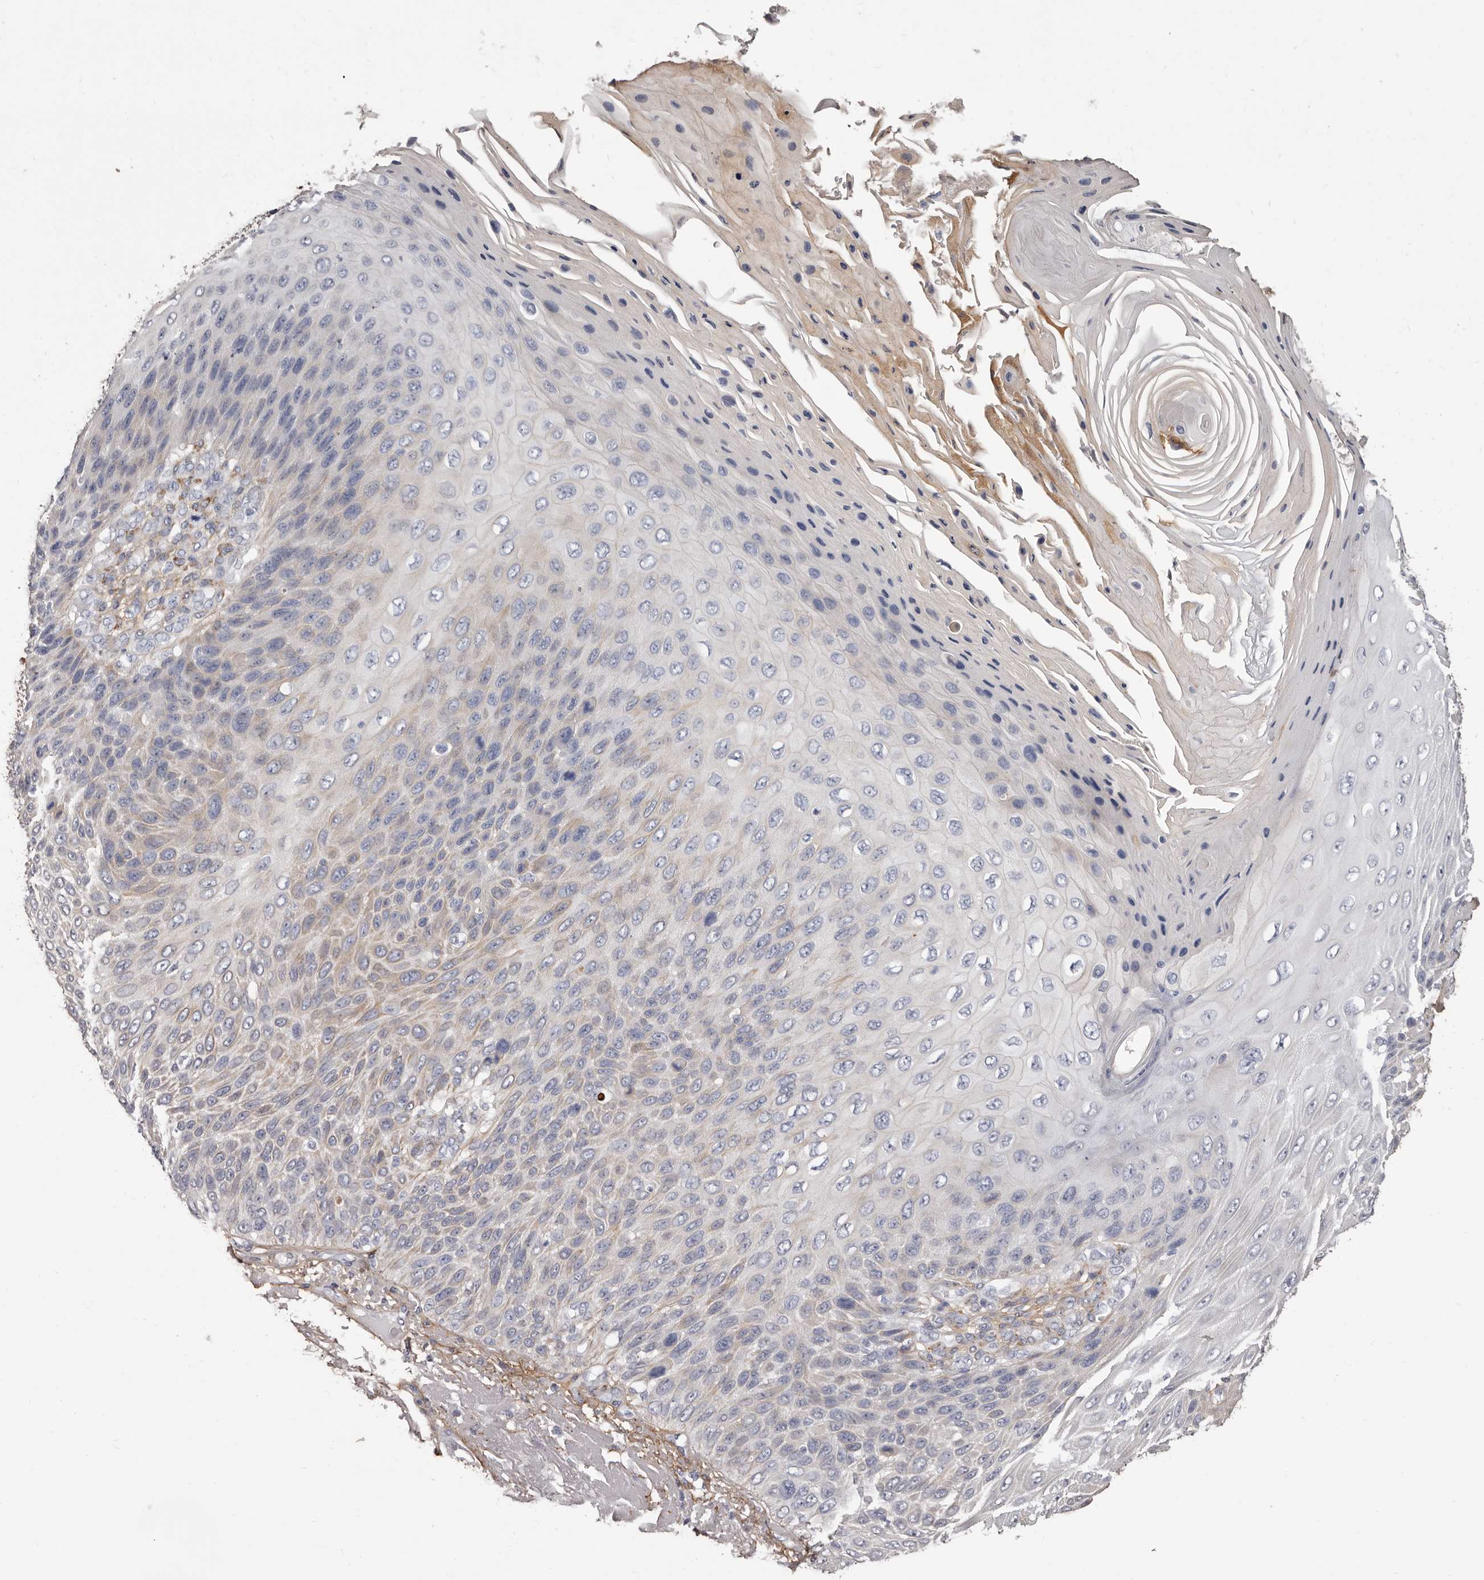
{"staining": {"intensity": "negative", "quantity": "none", "location": "none"}, "tissue": "skin cancer", "cell_type": "Tumor cells", "image_type": "cancer", "snomed": [{"axis": "morphology", "description": "Squamous cell carcinoma, NOS"}, {"axis": "topography", "description": "Skin"}], "caption": "IHC image of neoplastic tissue: human squamous cell carcinoma (skin) stained with DAB reveals no significant protein expression in tumor cells.", "gene": "COL6A1", "patient": {"sex": "female", "age": 88}}